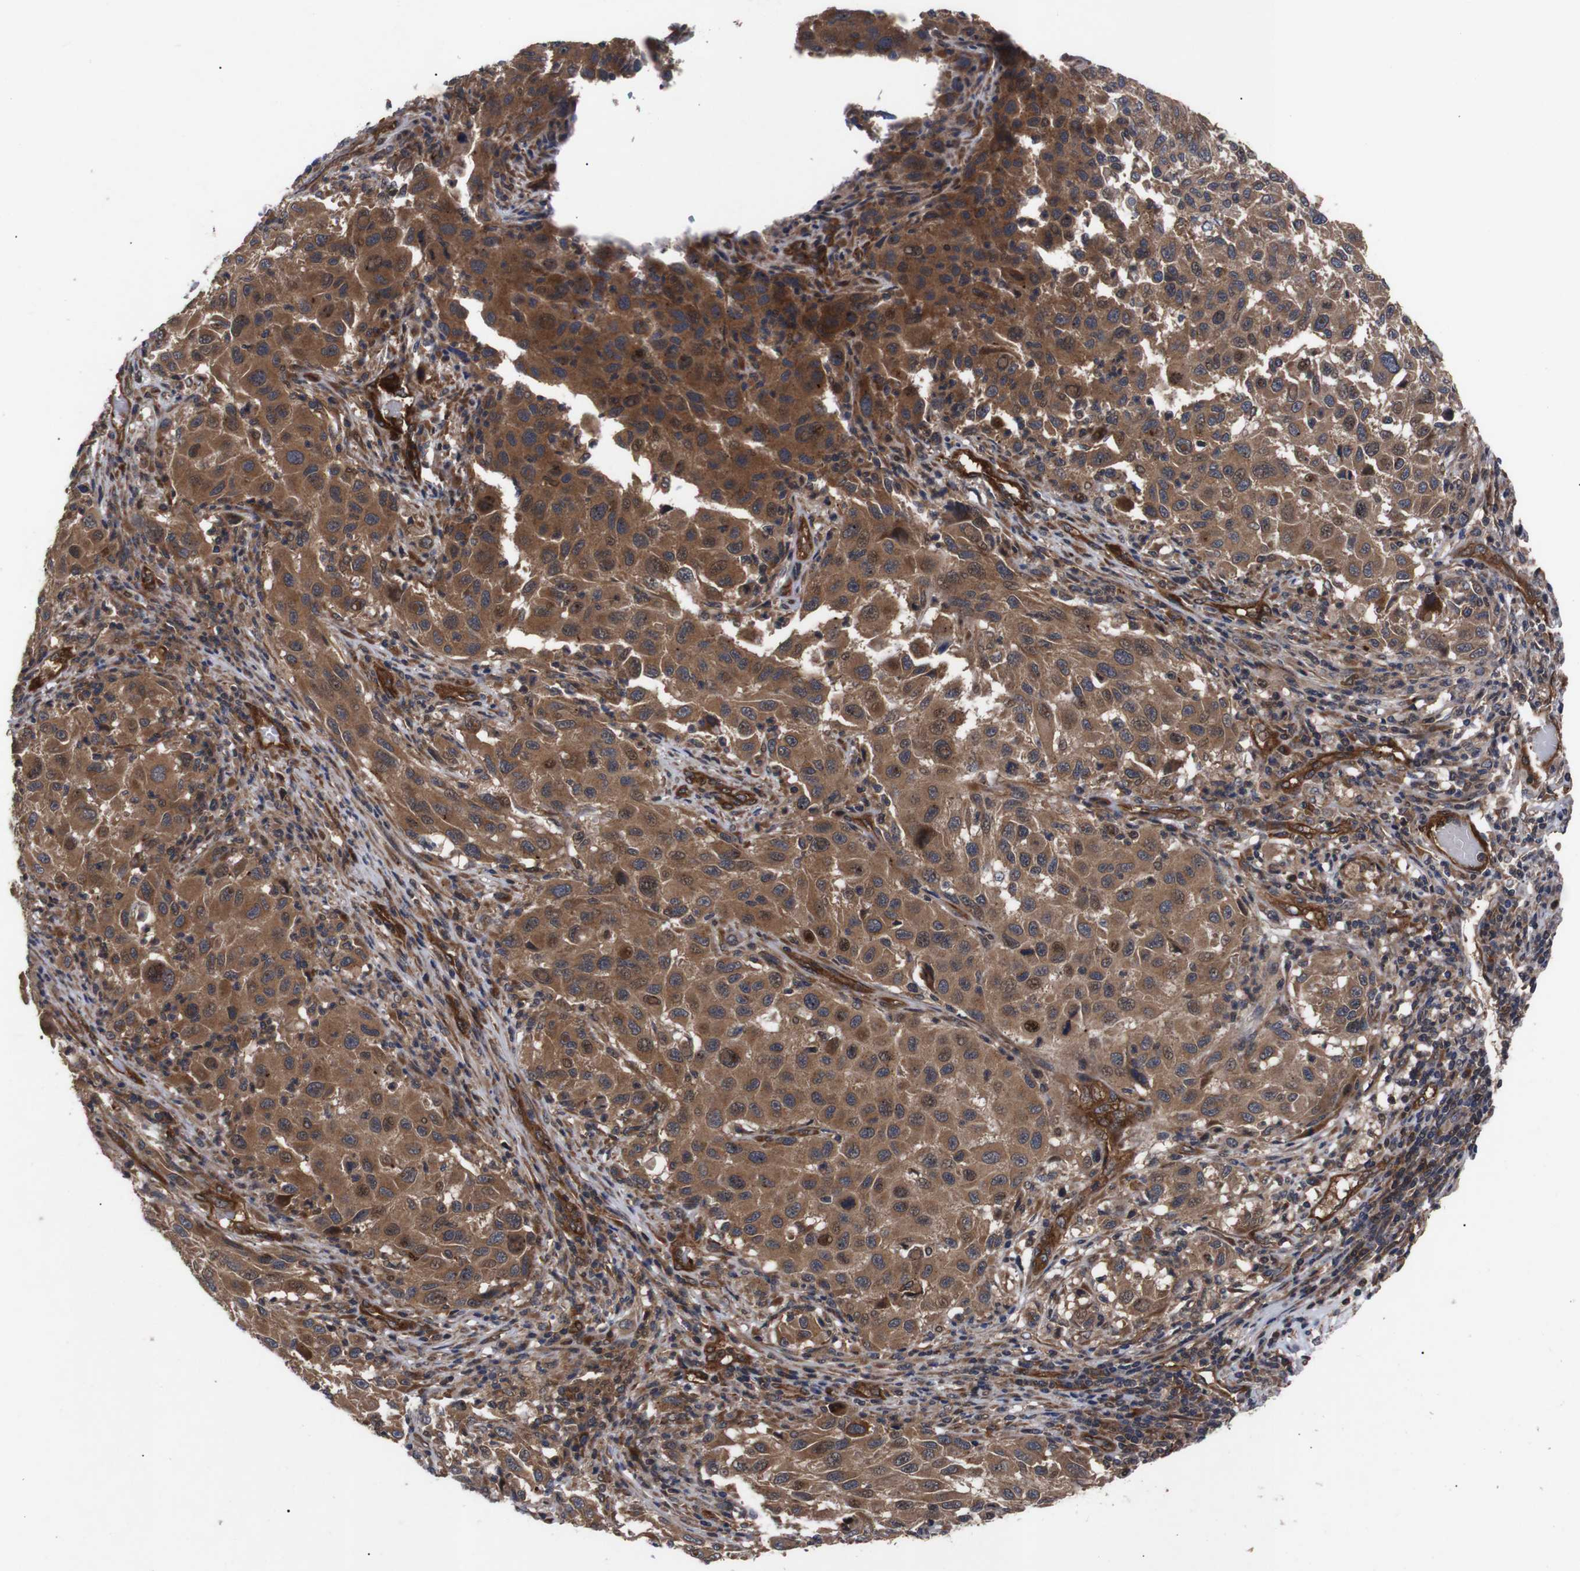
{"staining": {"intensity": "moderate", "quantity": ">75%", "location": "cytoplasmic/membranous"}, "tissue": "melanoma", "cell_type": "Tumor cells", "image_type": "cancer", "snomed": [{"axis": "morphology", "description": "Malignant melanoma, Metastatic site"}, {"axis": "topography", "description": "Lymph node"}], "caption": "Melanoma stained with DAB (3,3'-diaminobenzidine) immunohistochemistry shows medium levels of moderate cytoplasmic/membranous expression in about >75% of tumor cells.", "gene": "PAWR", "patient": {"sex": "male", "age": 61}}